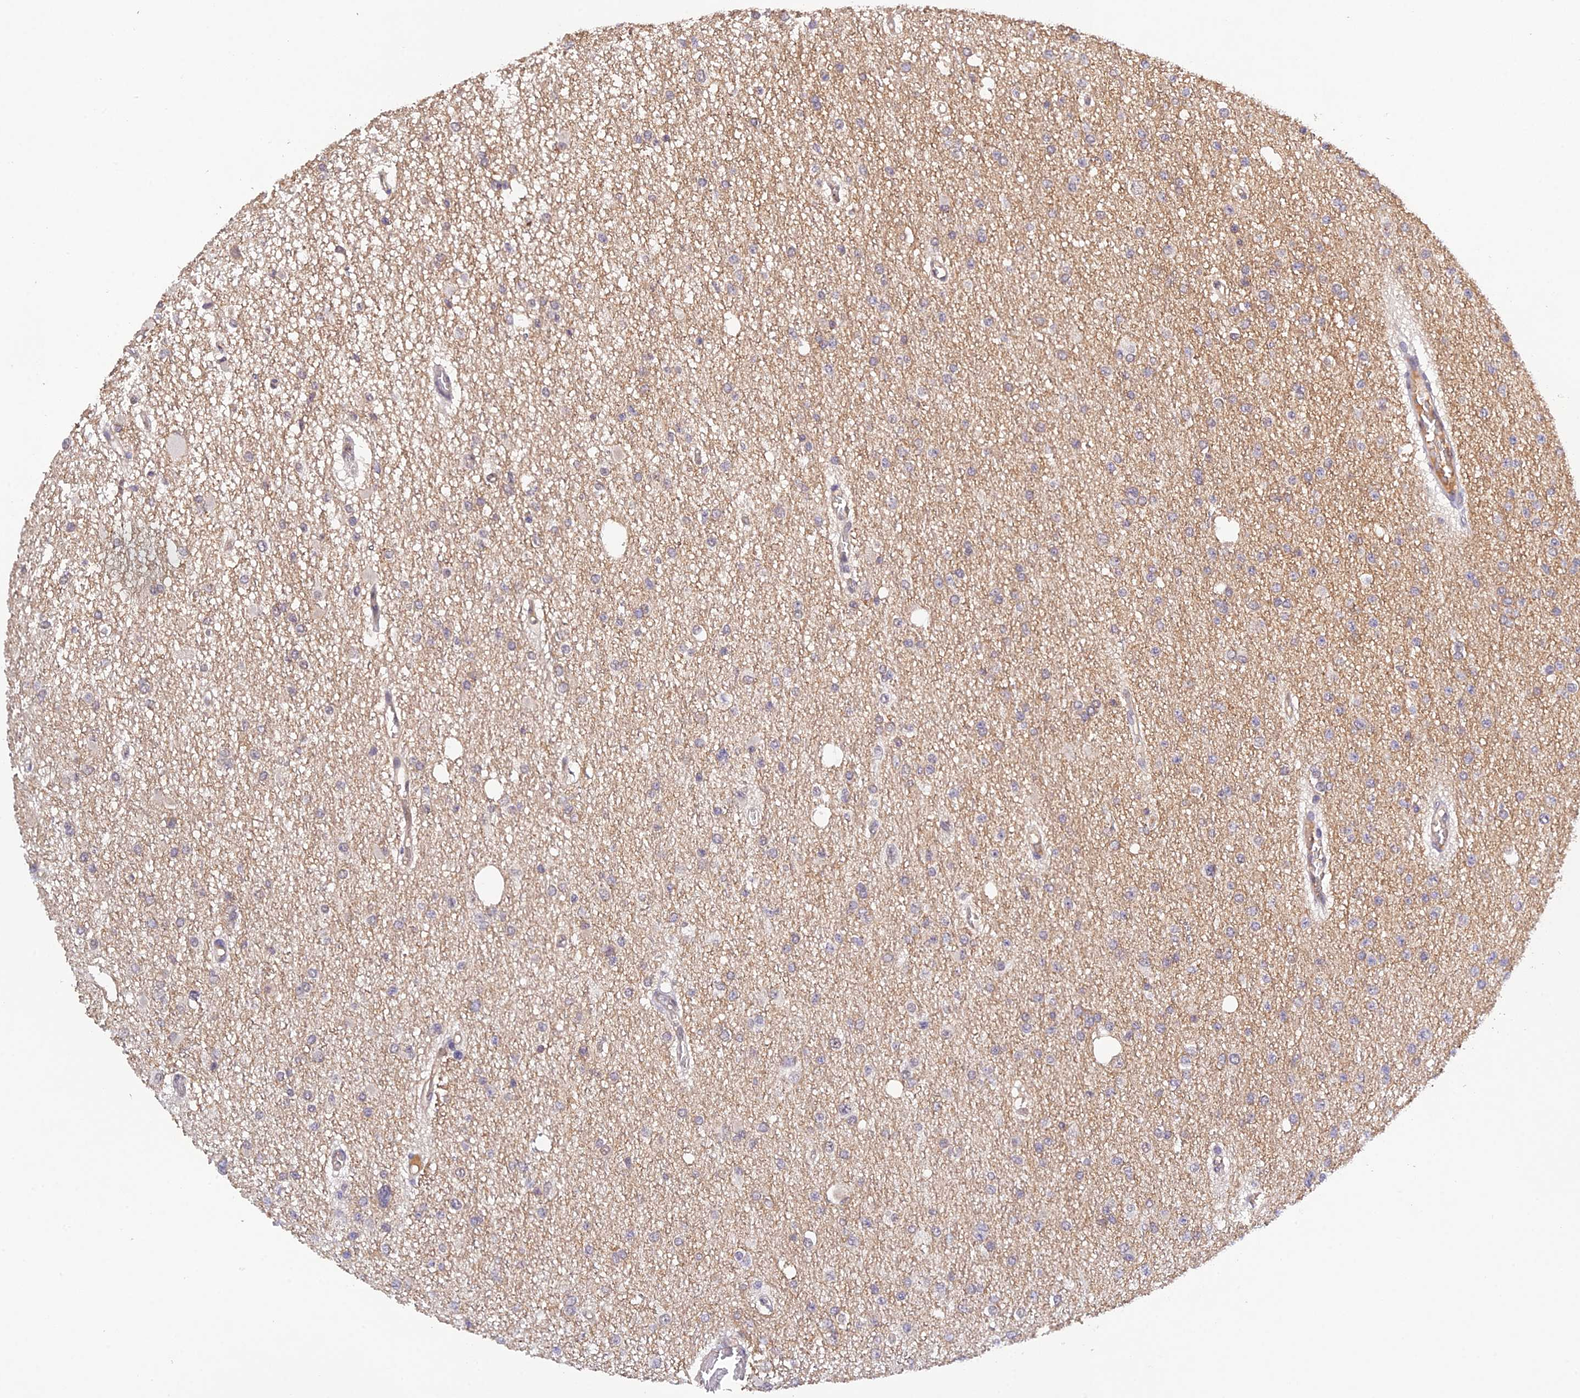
{"staining": {"intensity": "negative", "quantity": "none", "location": "none"}, "tissue": "glioma", "cell_type": "Tumor cells", "image_type": "cancer", "snomed": [{"axis": "morphology", "description": "Glioma, malignant, Low grade"}, {"axis": "topography", "description": "Brain"}], "caption": "Tumor cells are negative for brown protein staining in glioma.", "gene": "ZNF436", "patient": {"sex": "female", "age": 22}}